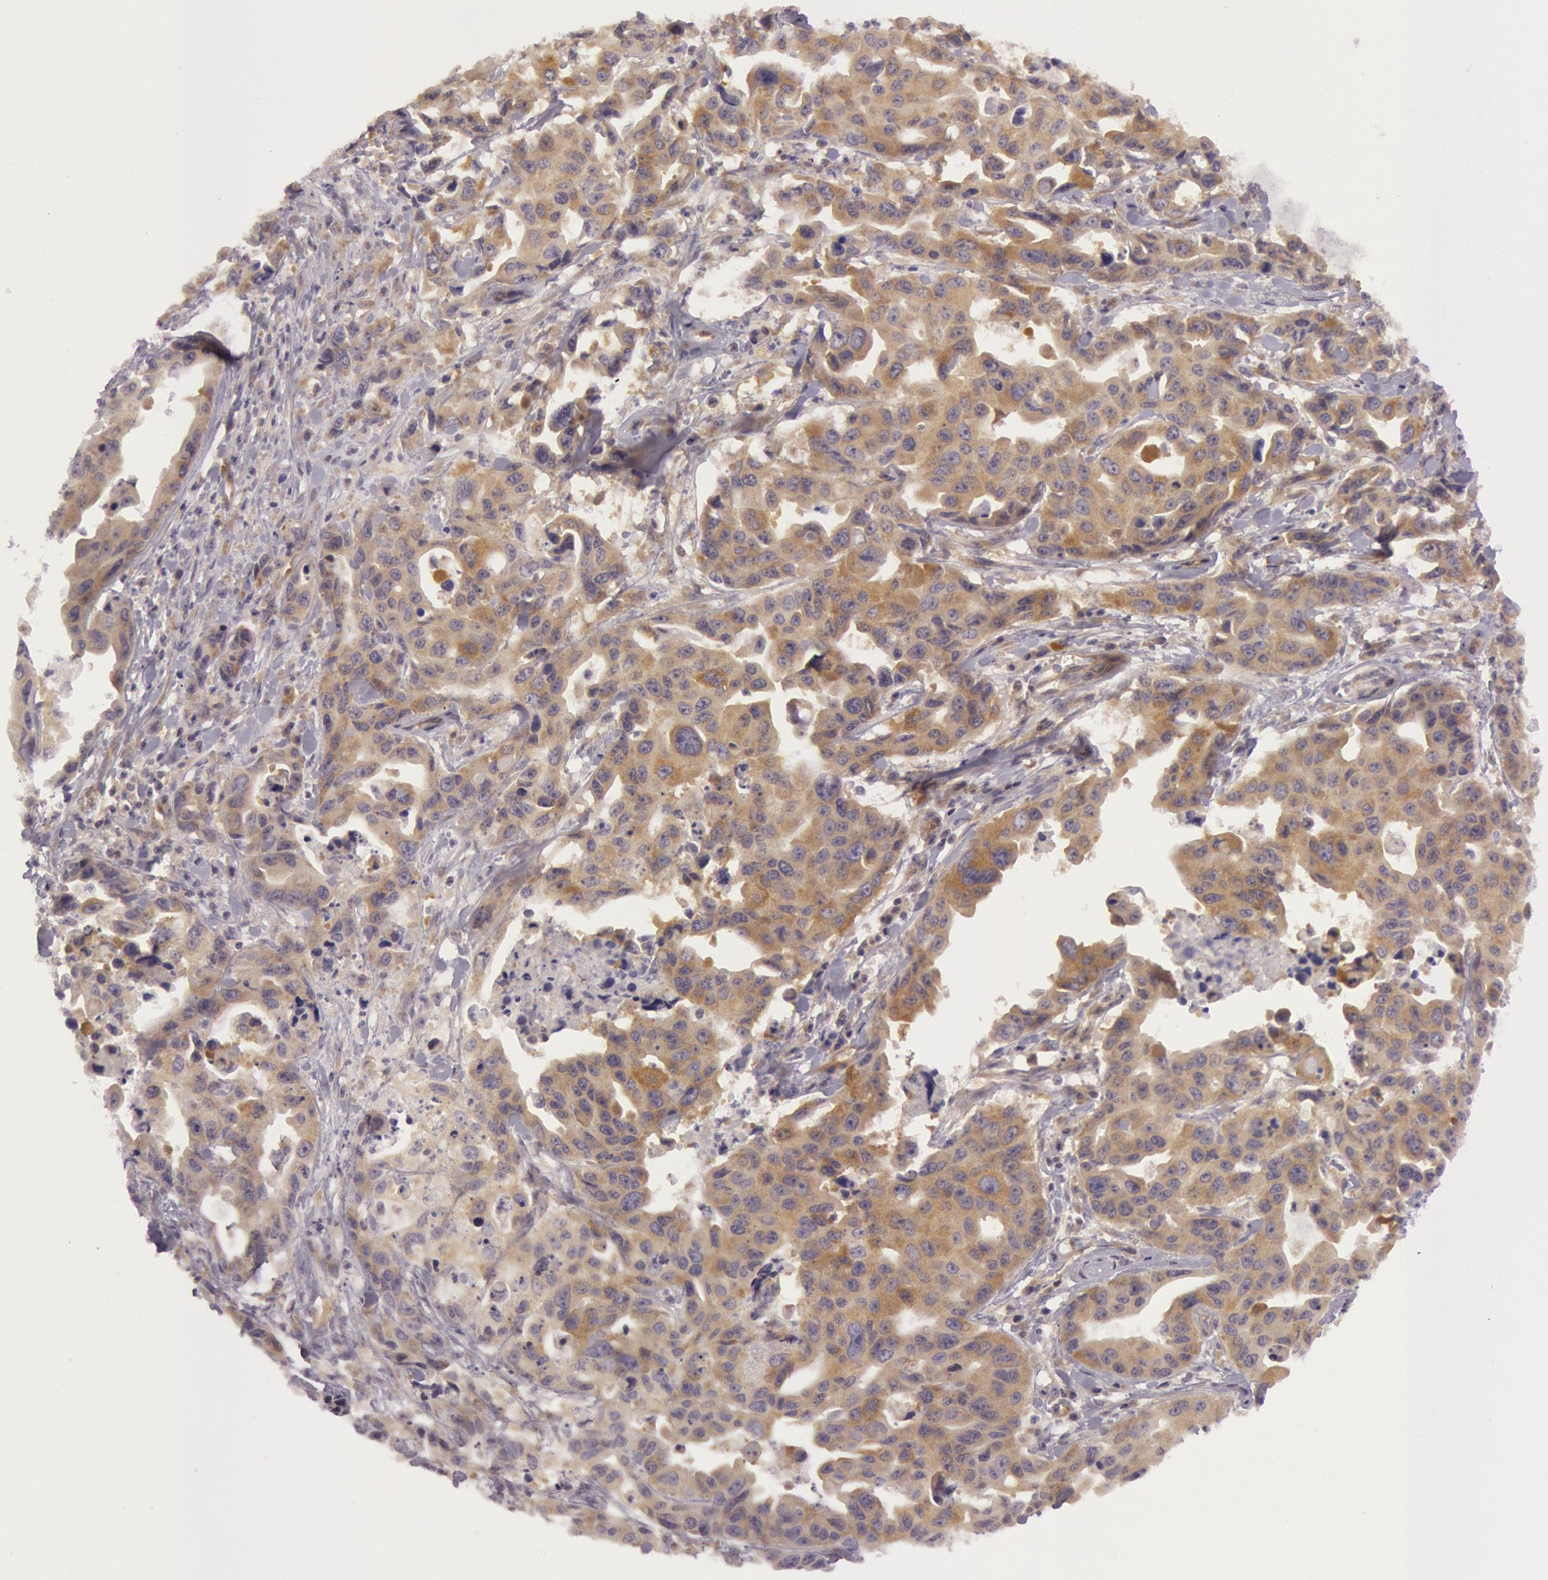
{"staining": {"intensity": "moderate", "quantity": ">75%", "location": "cytoplasmic/membranous"}, "tissue": "lung cancer", "cell_type": "Tumor cells", "image_type": "cancer", "snomed": [{"axis": "morphology", "description": "Adenocarcinoma, NOS"}, {"axis": "topography", "description": "Lung"}], "caption": "Protein expression analysis of human lung cancer reveals moderate cytoplasmic/membranous staining in approximately >75% of tumor cells.", "gene": "CHUK", "patient": {"sex": "male", "age": 64}}